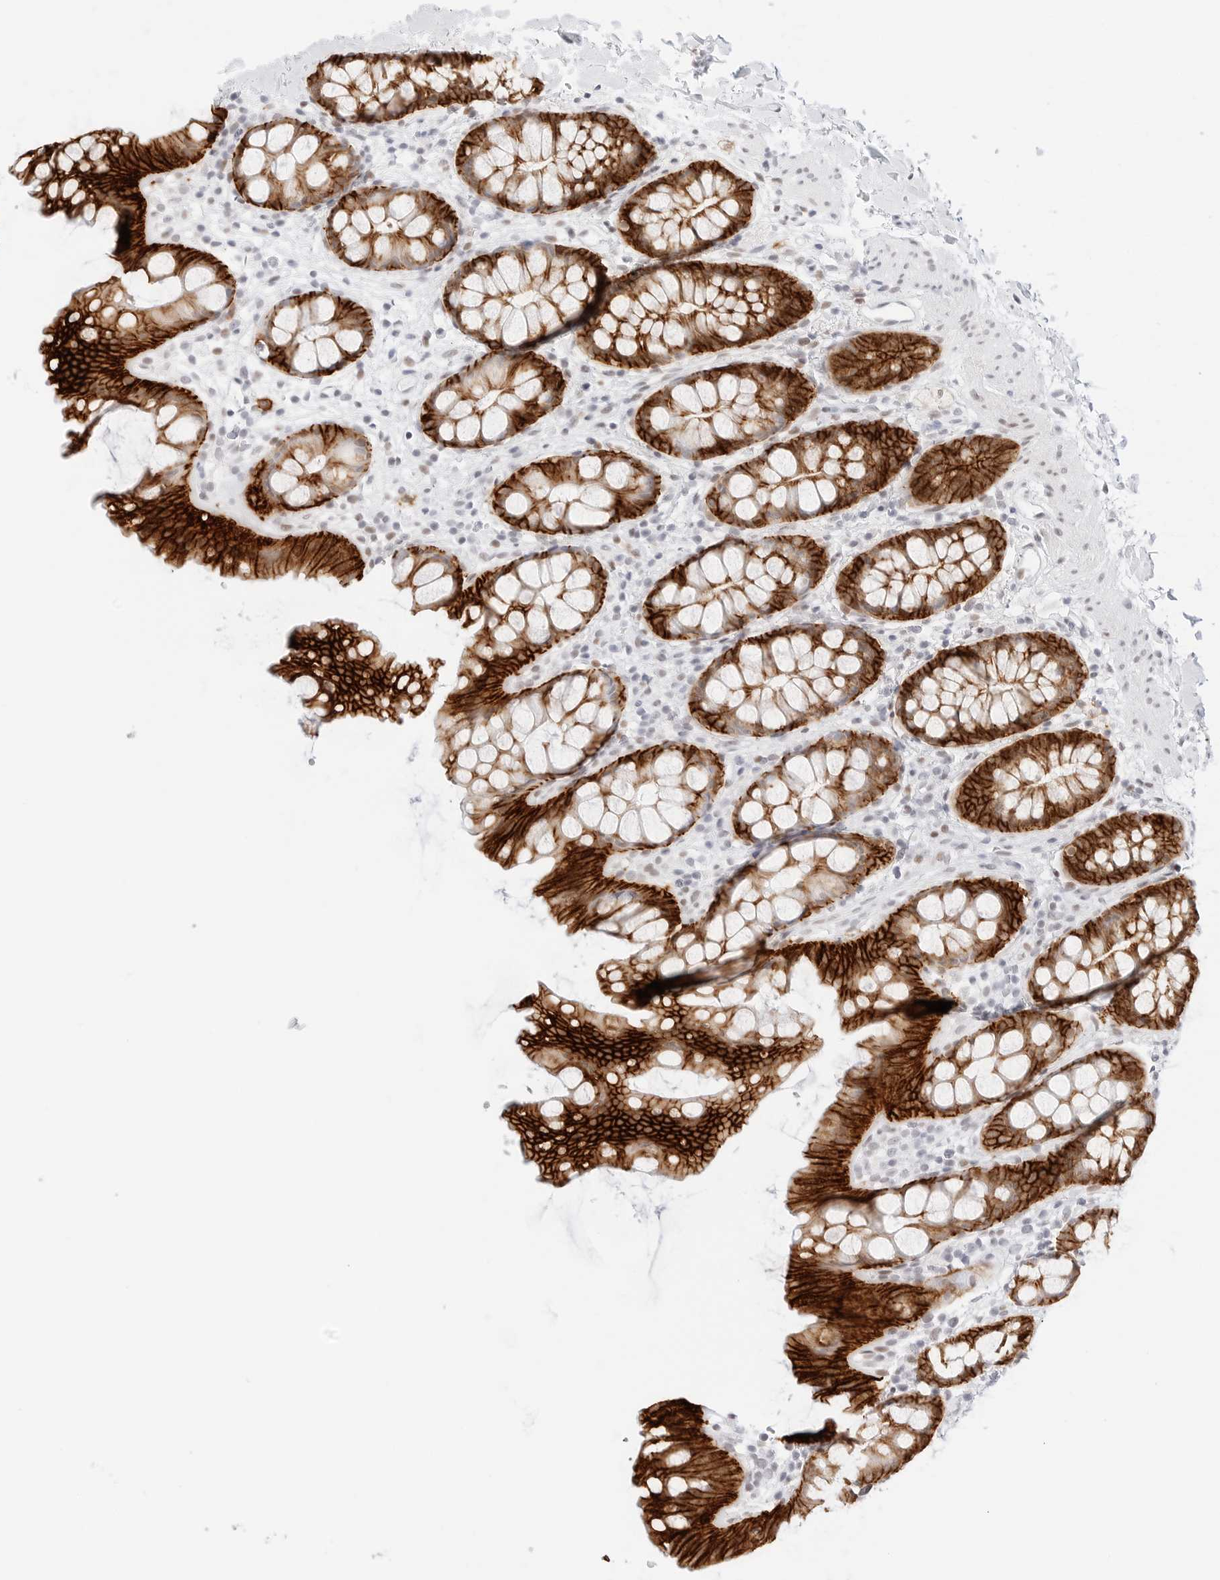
{"staining": {"intensity": "strong", "quantity": ">75%", "location": "cytoplasmic/membranous"}, "tissue": "rectum", "cell_type": "Glandular cells", "image_type": "normal", "snomed": [{"axis": "morphology", "description": "Normal tissue, NOS"}, {"axis": "topography", "description": "Rectum"}], "caption": "Immunohistochemistry (IHC) photomicrograph of benign rectum: human rectum stained using immunohistochemistry exhibits high levels of strong protein expression localized specifically in the cytoplasmic/membranous of glandular cells, appearing as a cytoplasmic/membranous brown color.", "gene": "CDH1", "patient": {"sex": "female", "age": 65}}